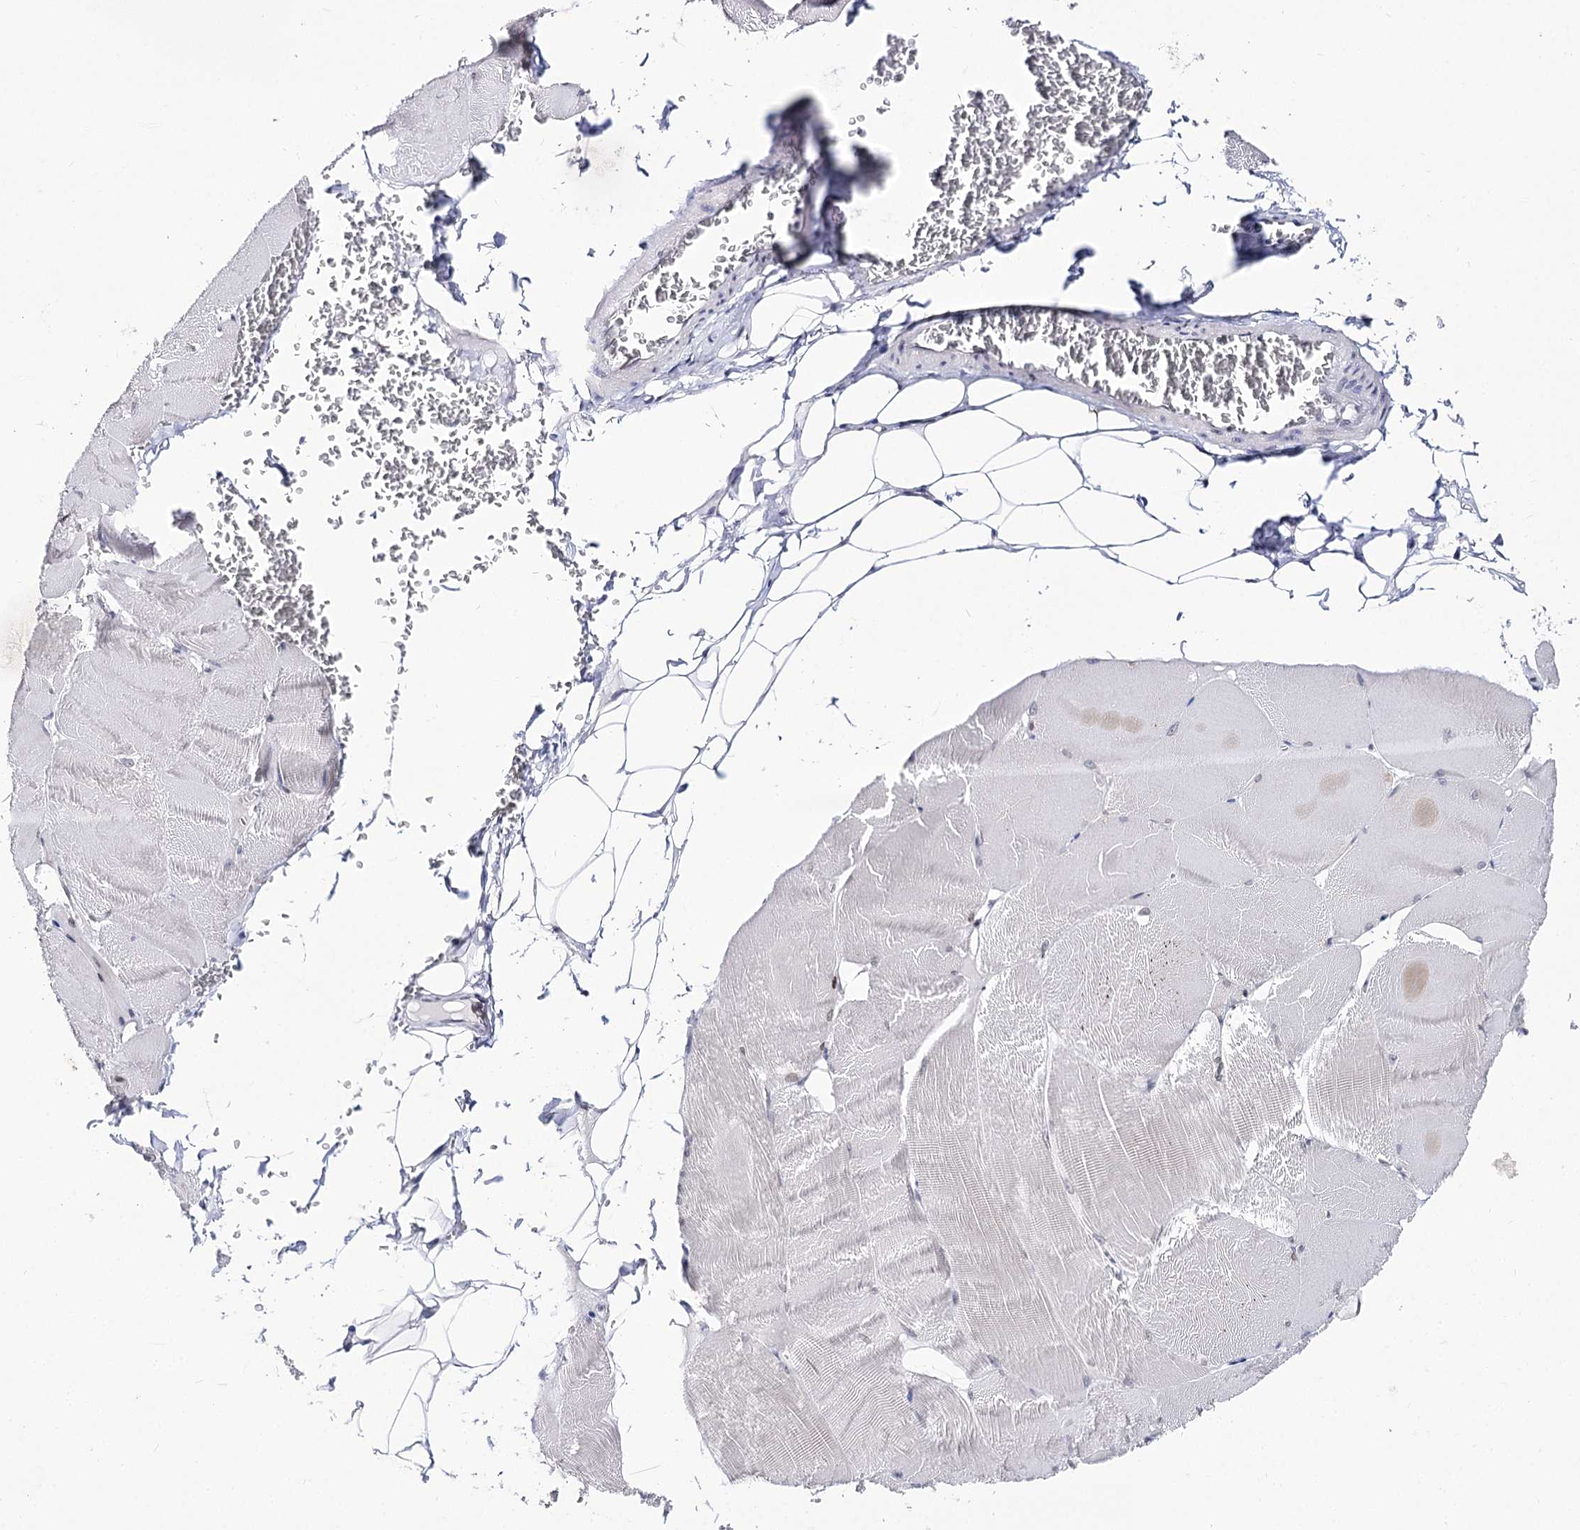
{"staining": {"intensity": "weak", "quantity": "<25%", "location": "nuclear"}, "tissue": "skeletal muscle", "cell_type": "Myocytes", "image_type": "normal", "snomed": [{"axis": "morphology", "description": "Normal tissue, NOS"}, {"axis": "morphology", "description": "Basal cell carcinoma"}, {"axis": "topography", "description": "Skeletal muscle"}], "caption": "This is an immunohistochemistry (IHC) histopathology image of benign human skeletal muscle. There is no staining in myocytes.", "gene": "TMEM201", "patient": {"sex": "female", "age": 64}}